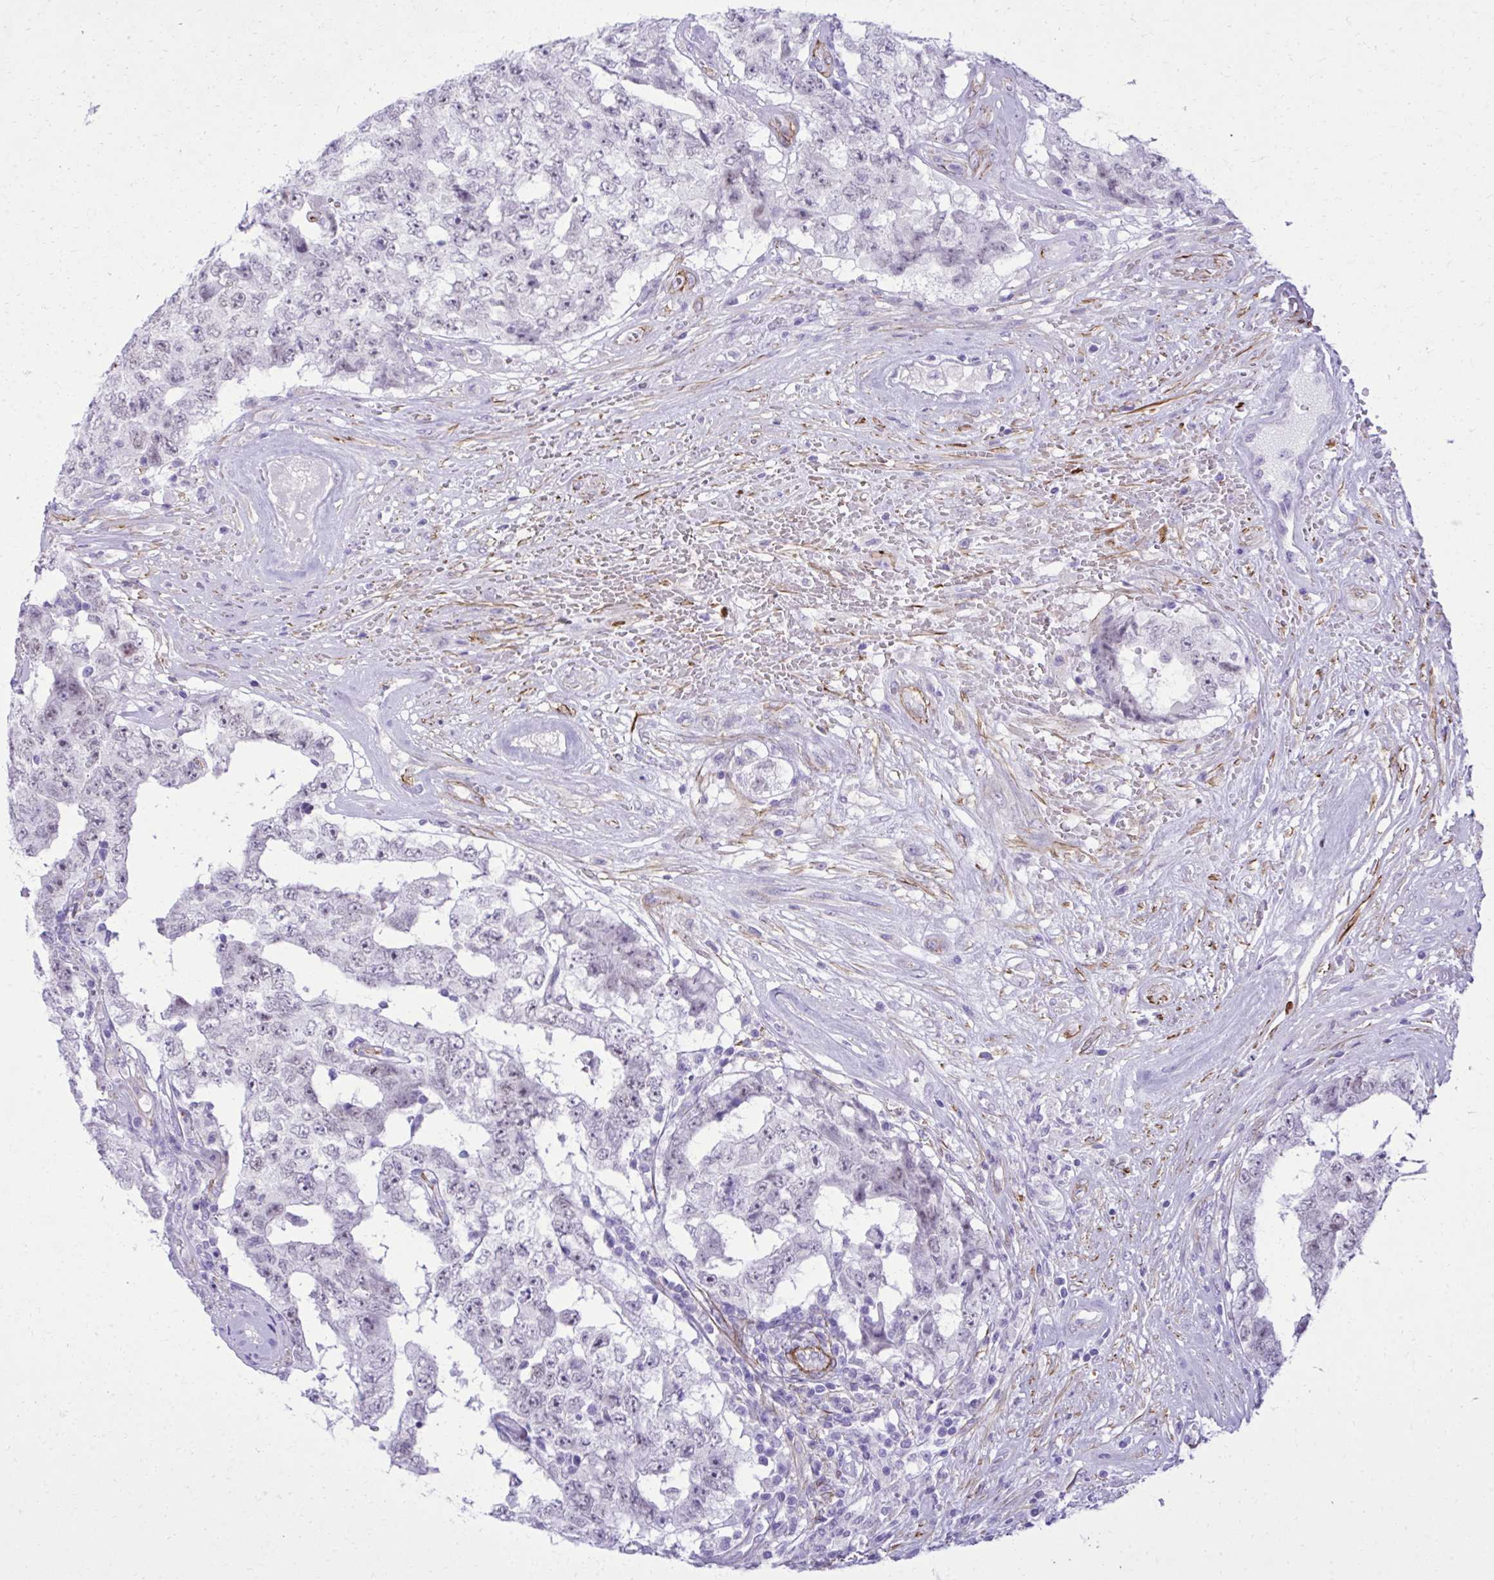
{"staining": {"intensity": "weak", "quantity": "25%-75%", "location": "nuclear"}, "tissue": "testis cancer", "cell_type": "Tumor cells", "image_type": "cancer", "snomed": [{"axis": "morphology", "description": "Normal tissue, NOS"}, {"axis": "morphology", "description": "Carcinoma, Embryonal, NOS"}, {"axis": "topography", "description": "Testis"}, {"axis": "topography", "description": "Epididymis"}], "caption": "An image of testis cancer stained for a protein displays weak nuclear brown staining in tumor cells.", "gene": "PITPNM3", "patient": {"sex": "male", "age": 25}}